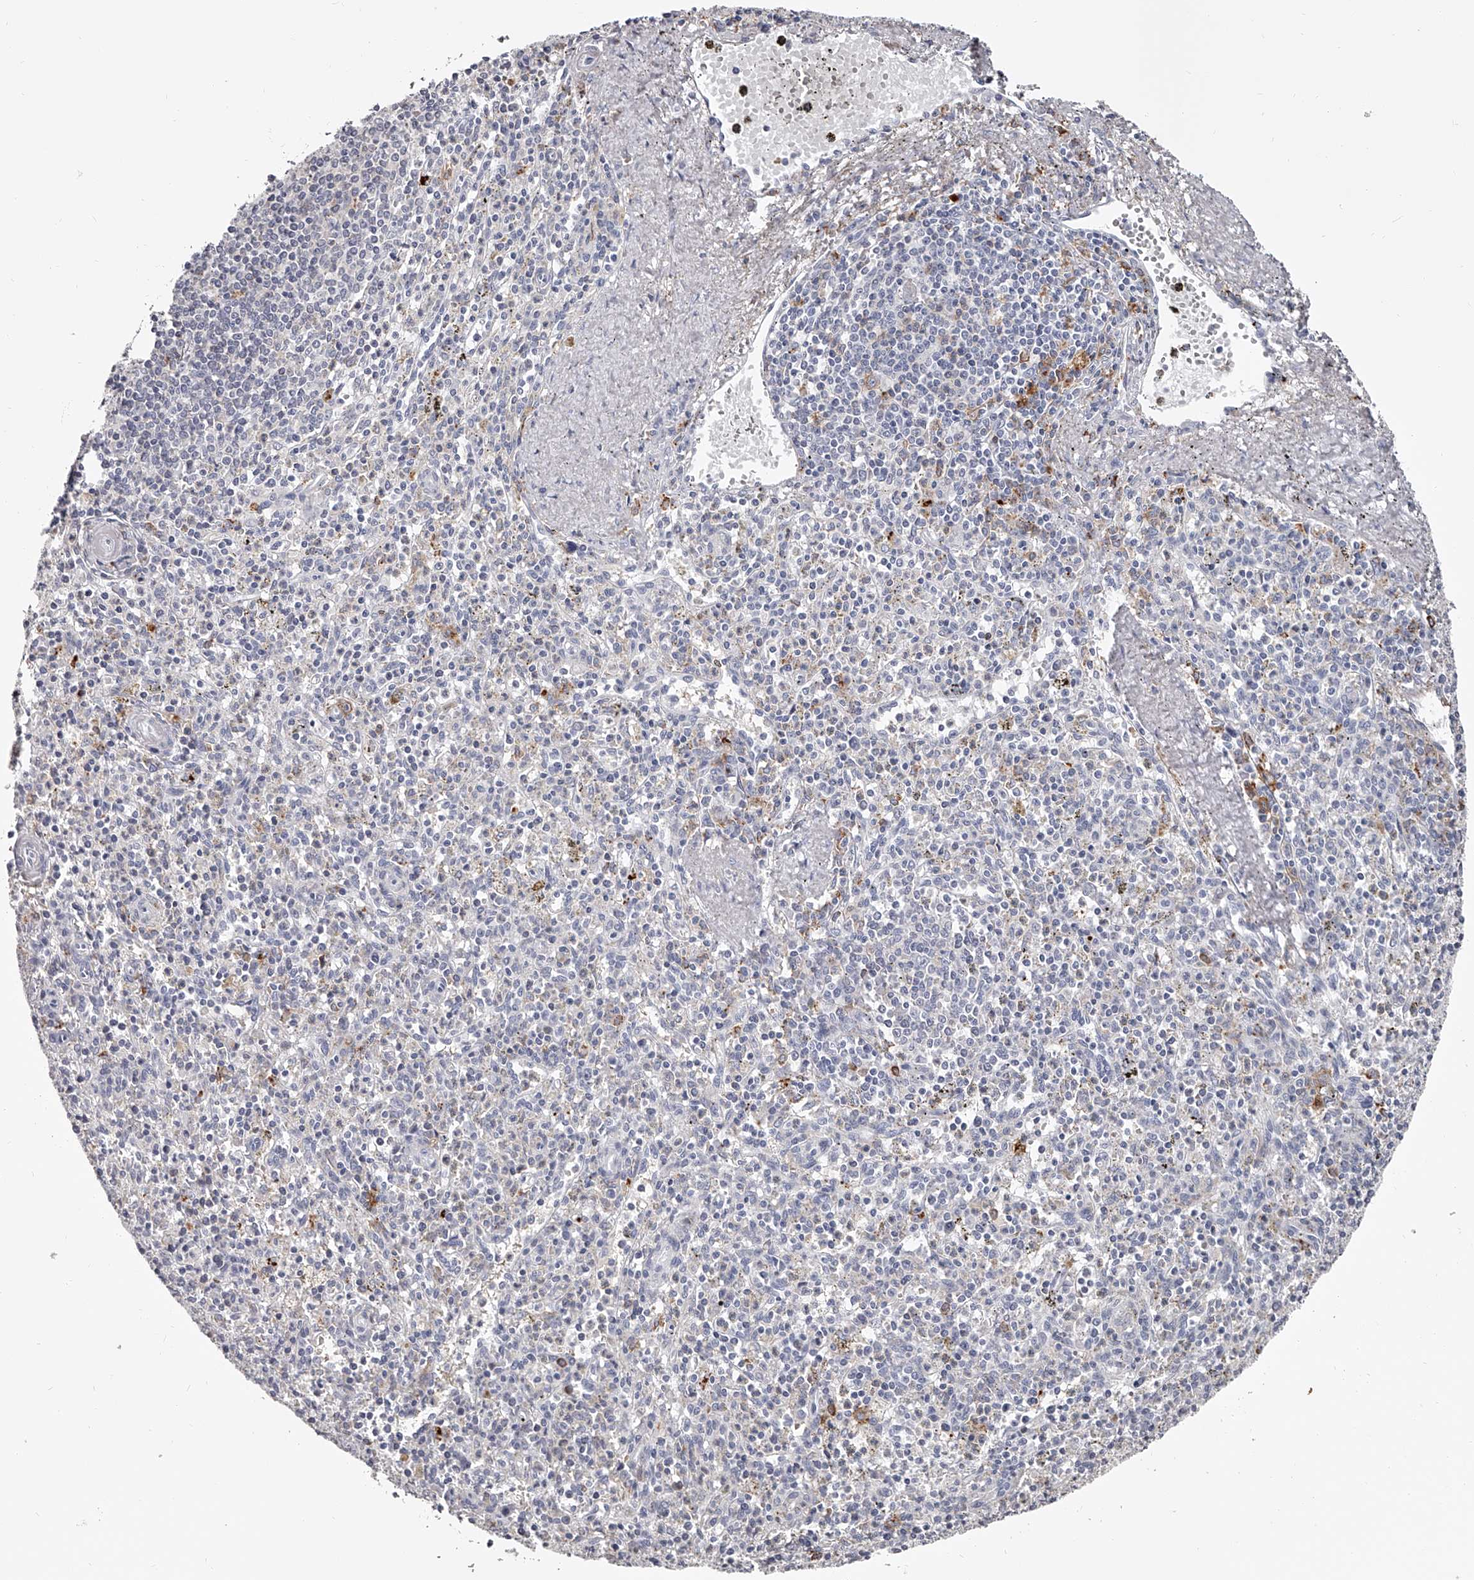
{"staining": {"intensity": "negative", "quantity": "none", "location": "none"}, "tissue": "spleen", "cell_type": "Cells in red pulp", "image_type": "normal", "snomed": [{"axis": "morphology", "description": "Normal tissue, NOS"}, {"axis": "topography", "description": "Spleen"}], "caption": "DAB immunohistochemical staining of normal spleen exhibits no significant staining in cells in red pulp.", "gene": "PACSIN1", "patient": {"sex": "male", "age": 72}}